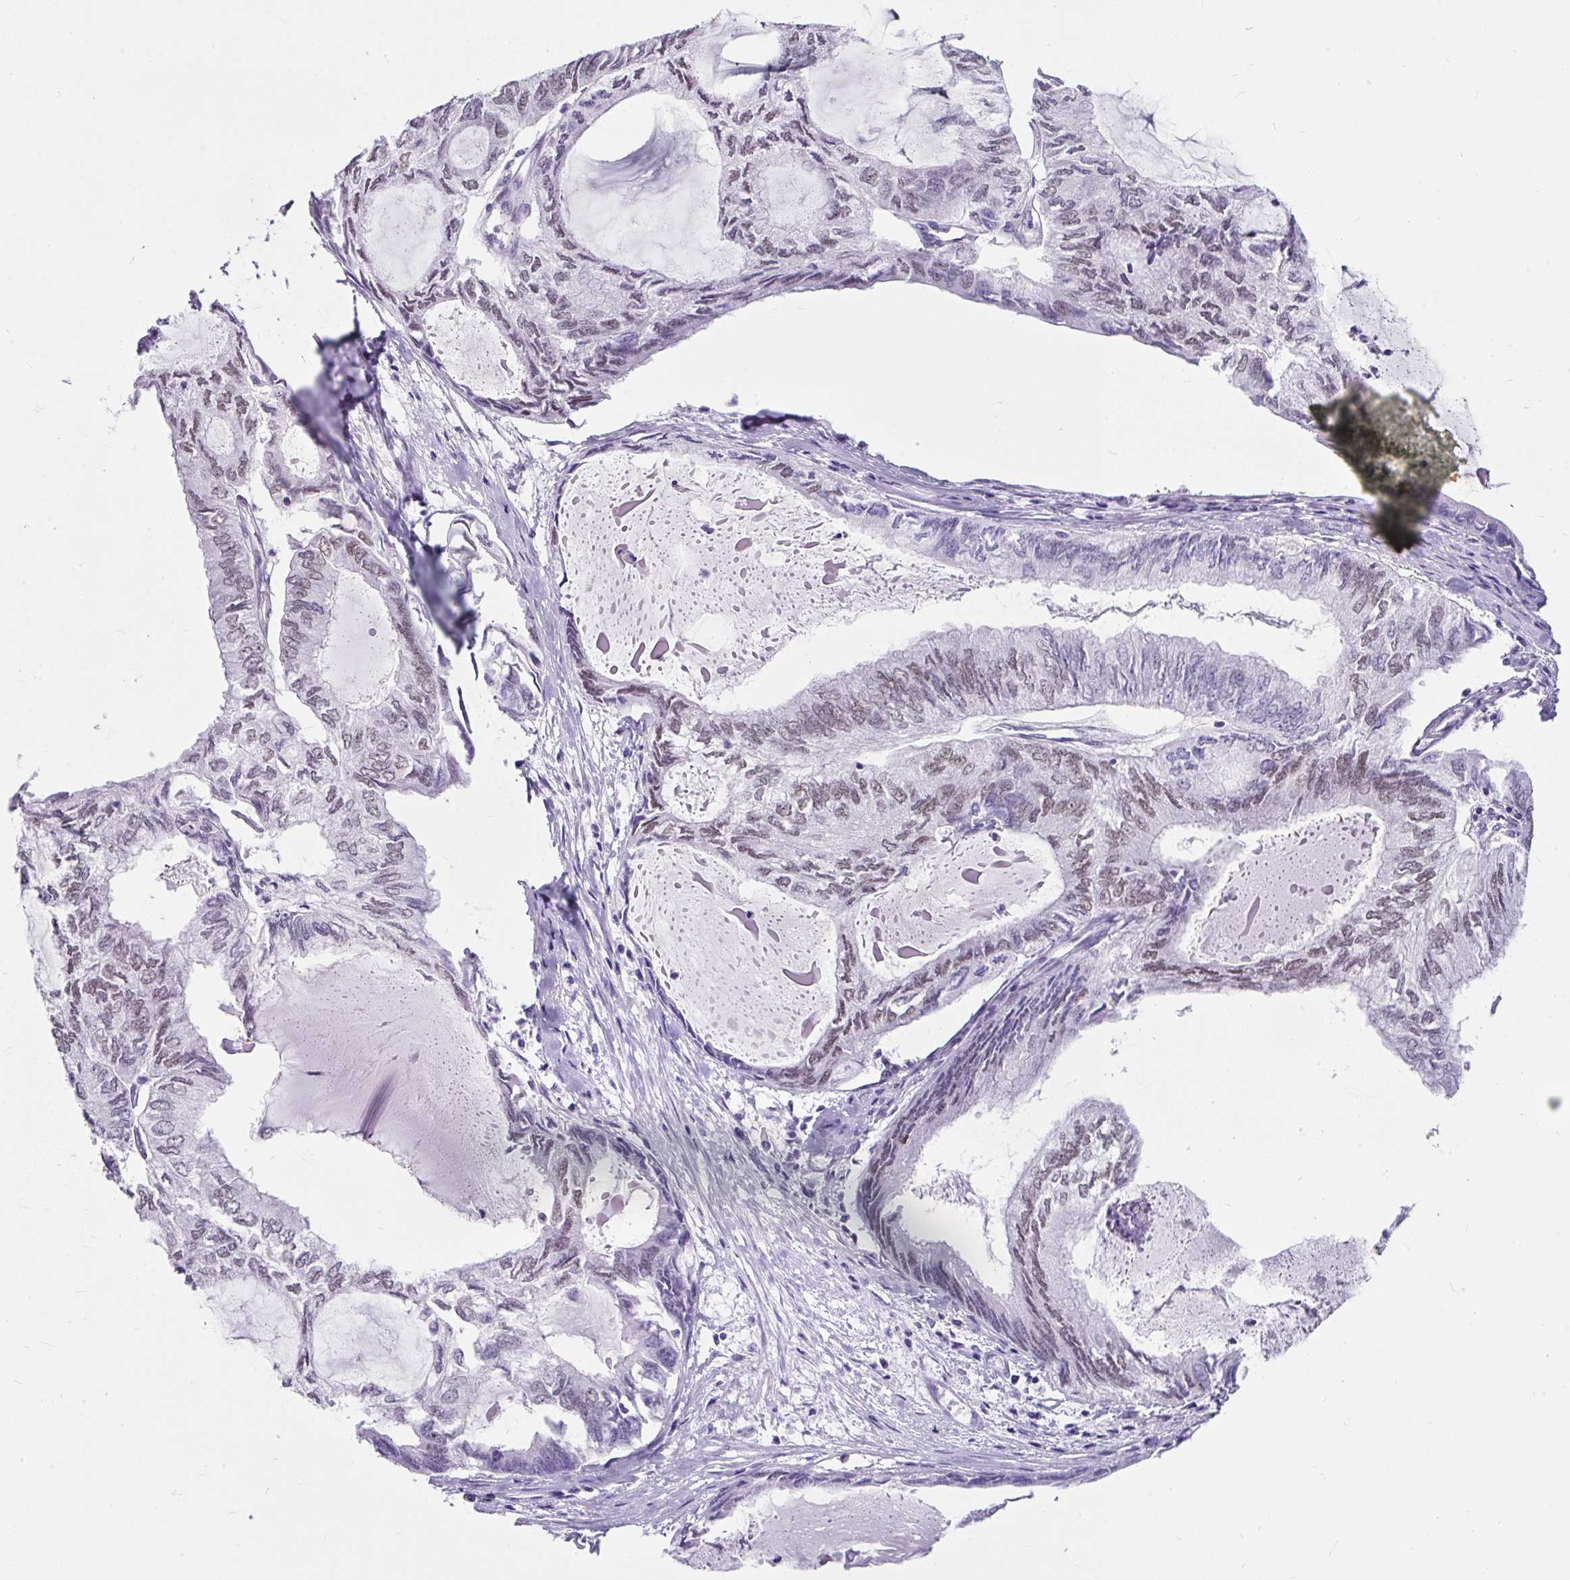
{"staining": {"intensity": "weak", "quantity": "25%-75%", "location": "nuclear"}, "tissue": "endometrial cancer", "cell_type": "Tumor cells", "image_type": "cancer", "snomed": [{"axis": "morphology", "description": "Adenocarcinoma, NOS"}, {"axis": "topography", "description": "Endometrium"}], "caption": "Protein expression analysis of endometrial adenocarcinoma exhibits weak nuclear expression in approximately 25%-75% of tumor cells.", "gene": "PLCXD2", "patient": {"sex": "female", "age": 80}}